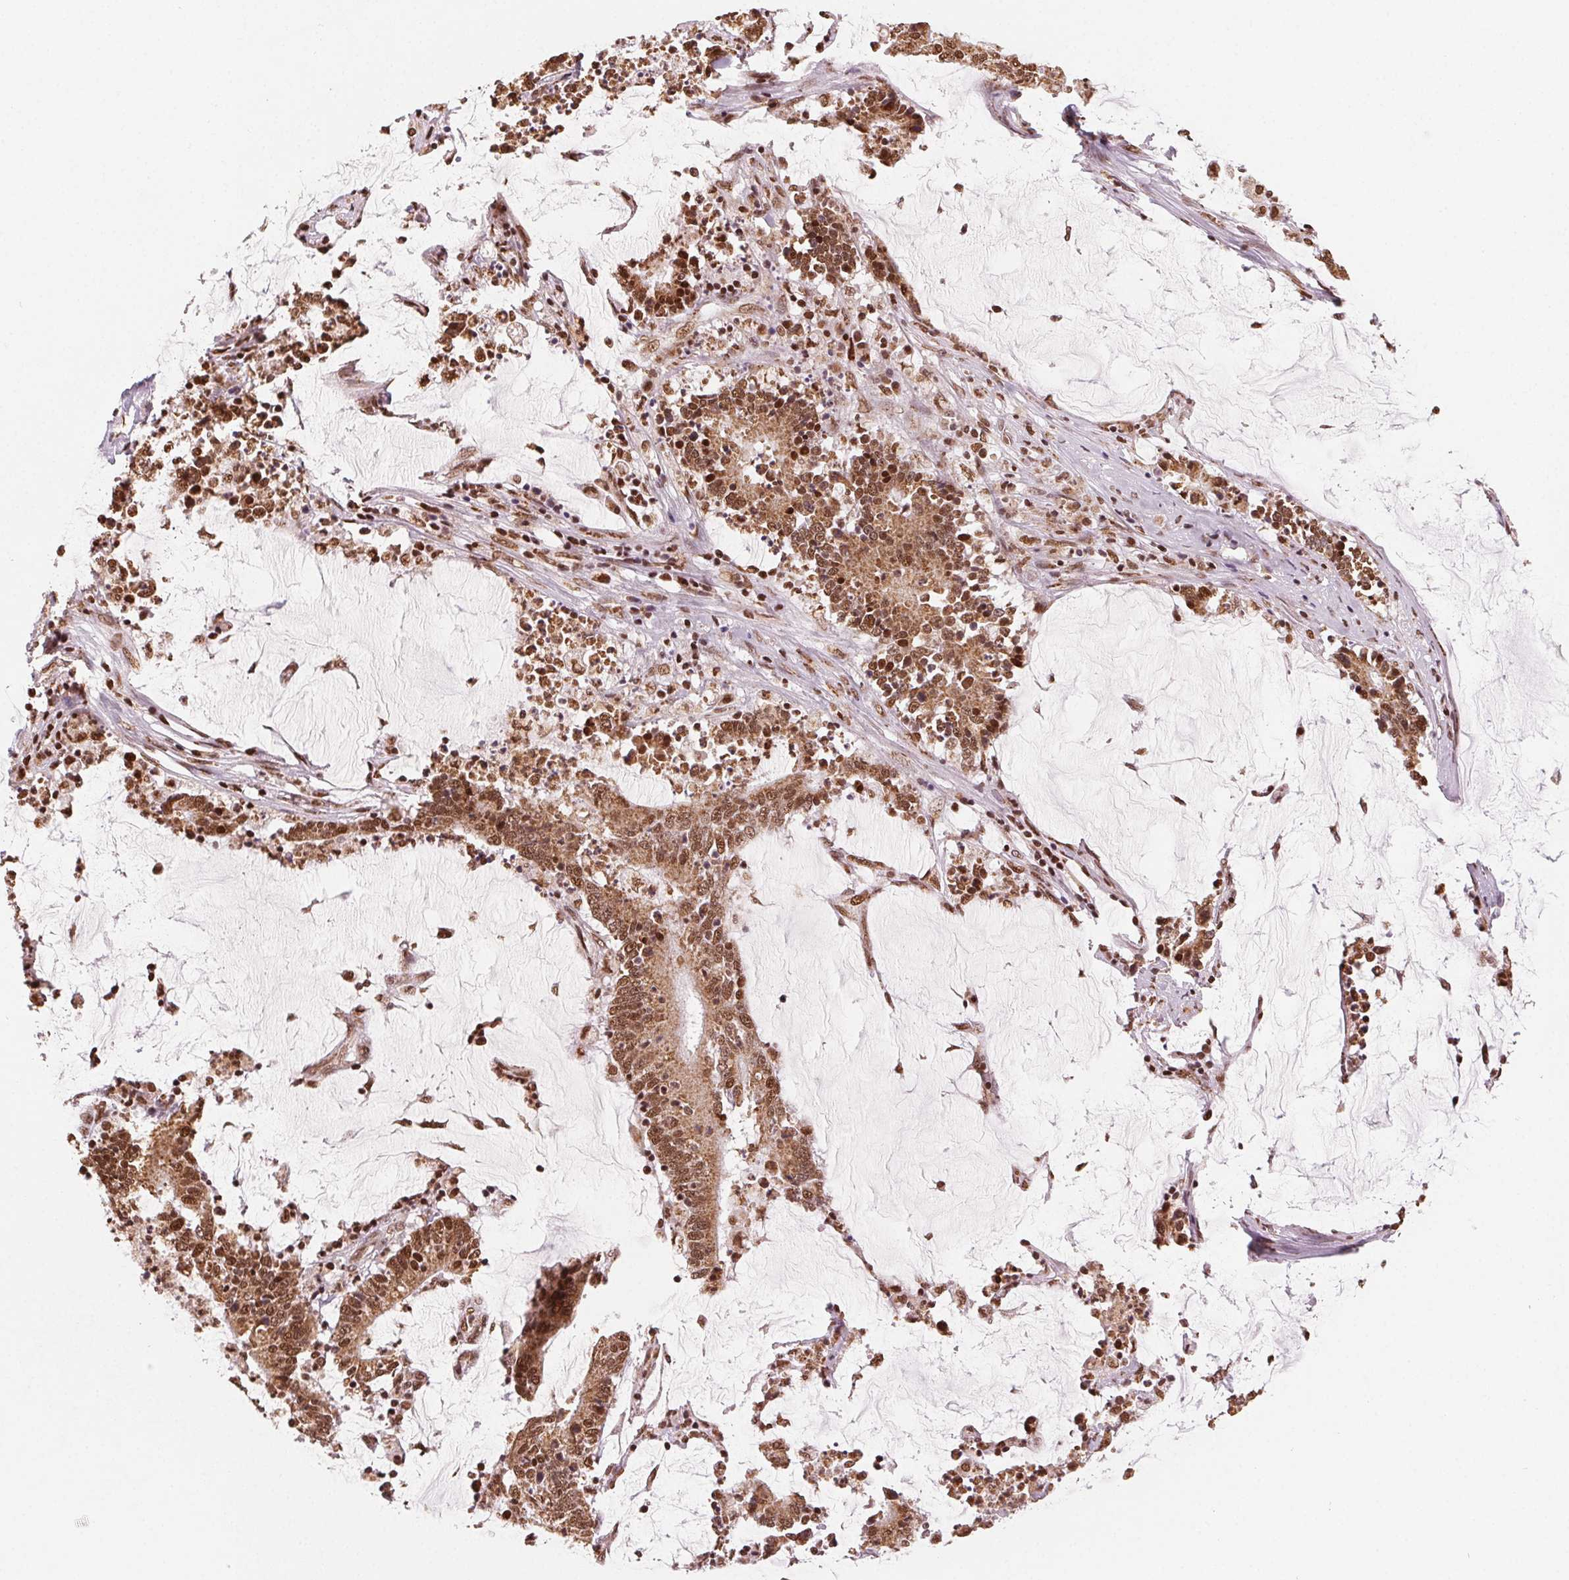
{"staining": {"intensity": "moderate", "quantity": ">75%", "location": "cytoplasmic/membranous,nuclear"}, "tissue": "stomach cancer", "cell_type": "Tumor cells", "image_type": "cancer", "snomed": [{"axis": "morphology", "description": "Adenocarcinoma, NOS"}, {"axis": "topography", "description": "Stomach, upper"}], "caption": "The micrograph displays immunohistochemical staining of stomach adenocarcinoma. There is moderate cytoplasmic/membranous and nuclear positivity is appreciated in about >75% of tumor cells.", "gene": "TOPORS", "patient": {"sex": "male", "age": 68}}